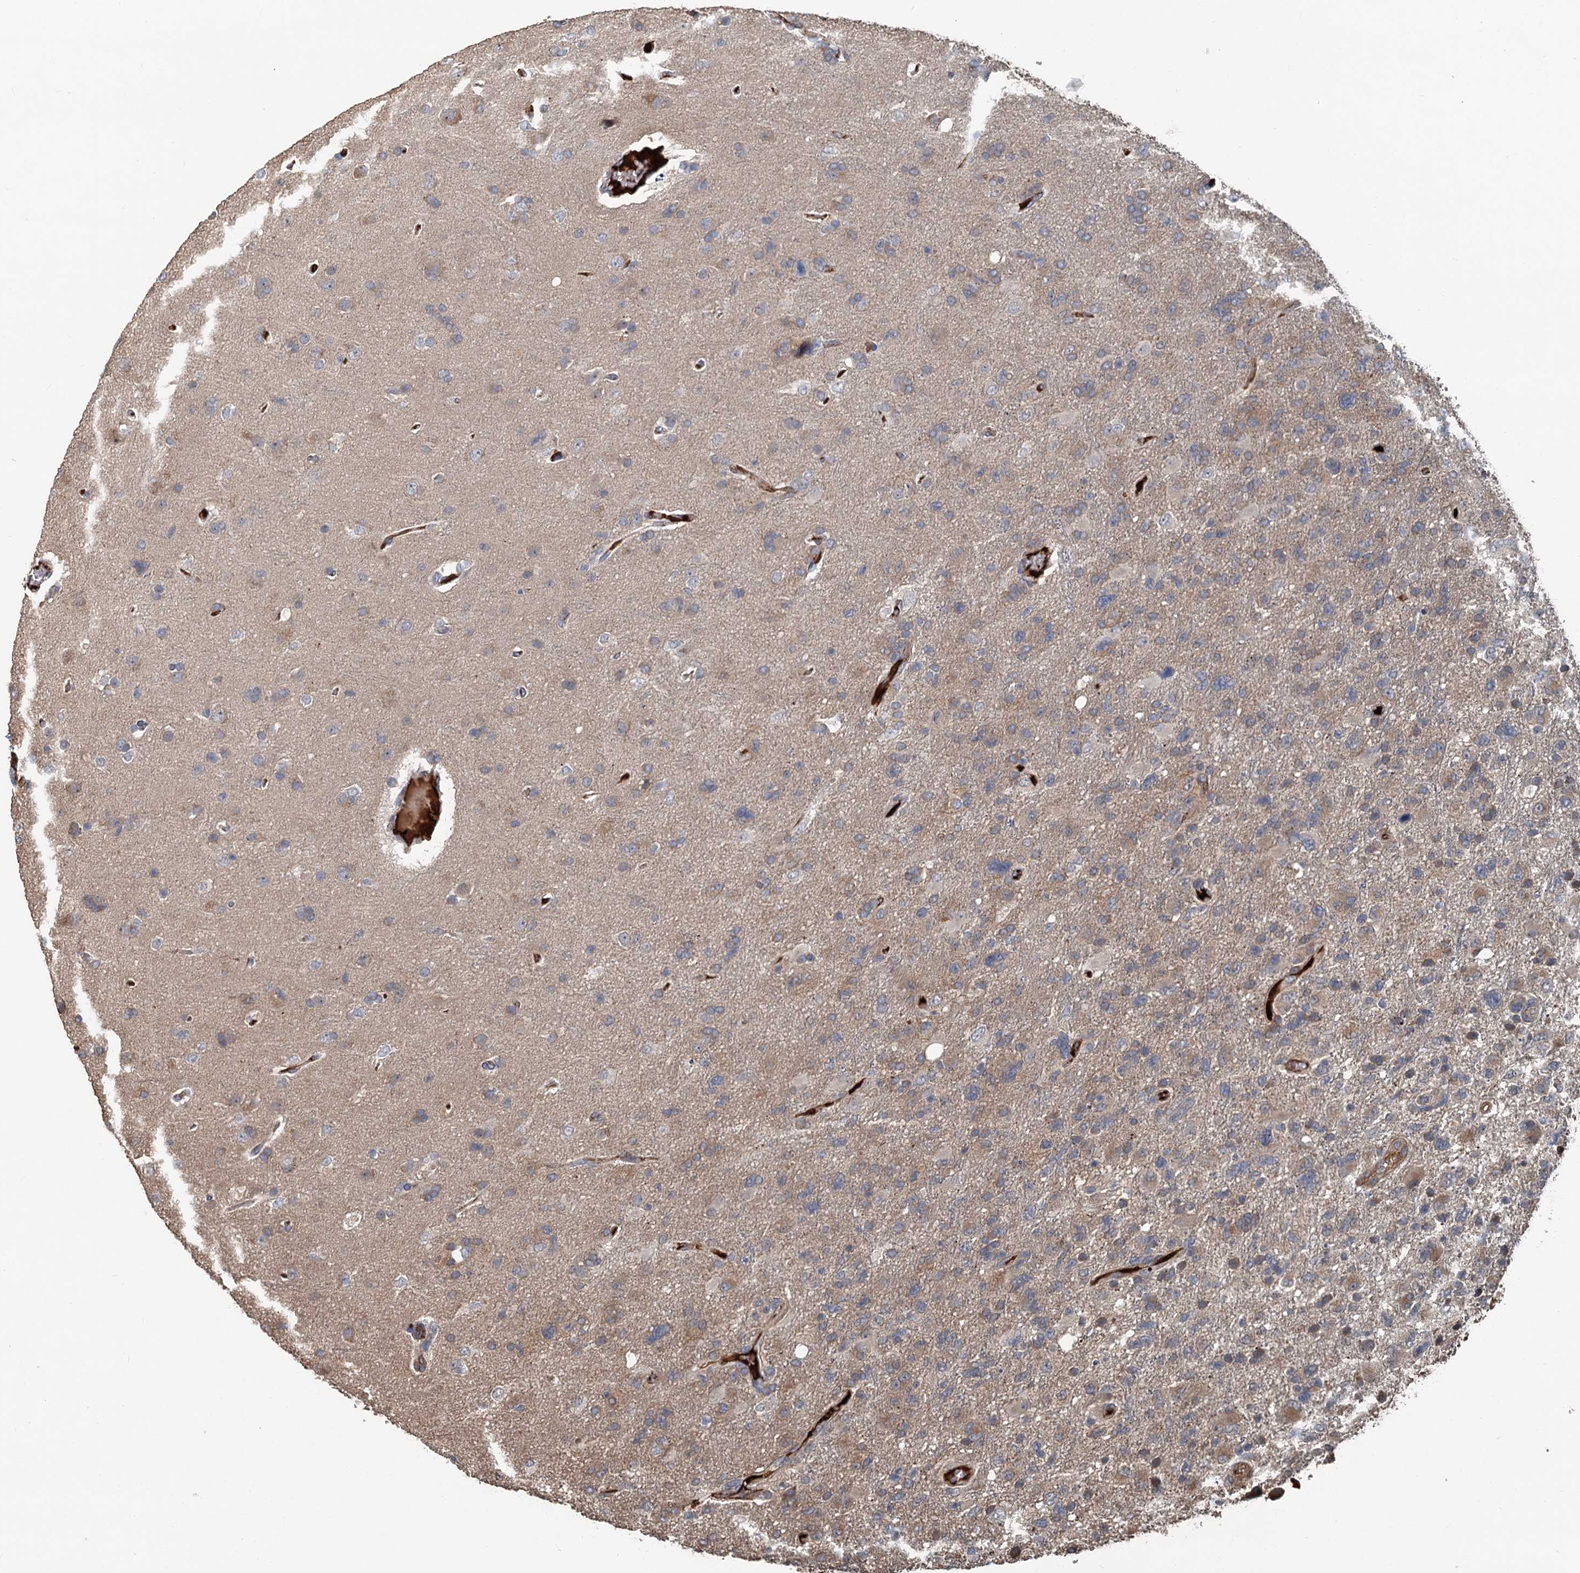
{"staining": {"intensity": "weak", "quantity": "25%-75%", "location": "cytoplasmic/membranous"}, "tissue": "glioma", "cell_type": "Tumor cells", "image_type": "cancer", "snomed": [{"axis": "morphology", "description": "Glioma, malignant, High grade"}, {"axis": "topography", "description": "Brain"}], "caption": "Protein expression analysis of human glioma reveals weak cytoplasmic/membranous positivity in about 25%-75% of tumor cells. (IHC, brightfield microscopy, high magnification).", "gene": "TEDC1", "patient": {"sex": "male", "age": 61}}